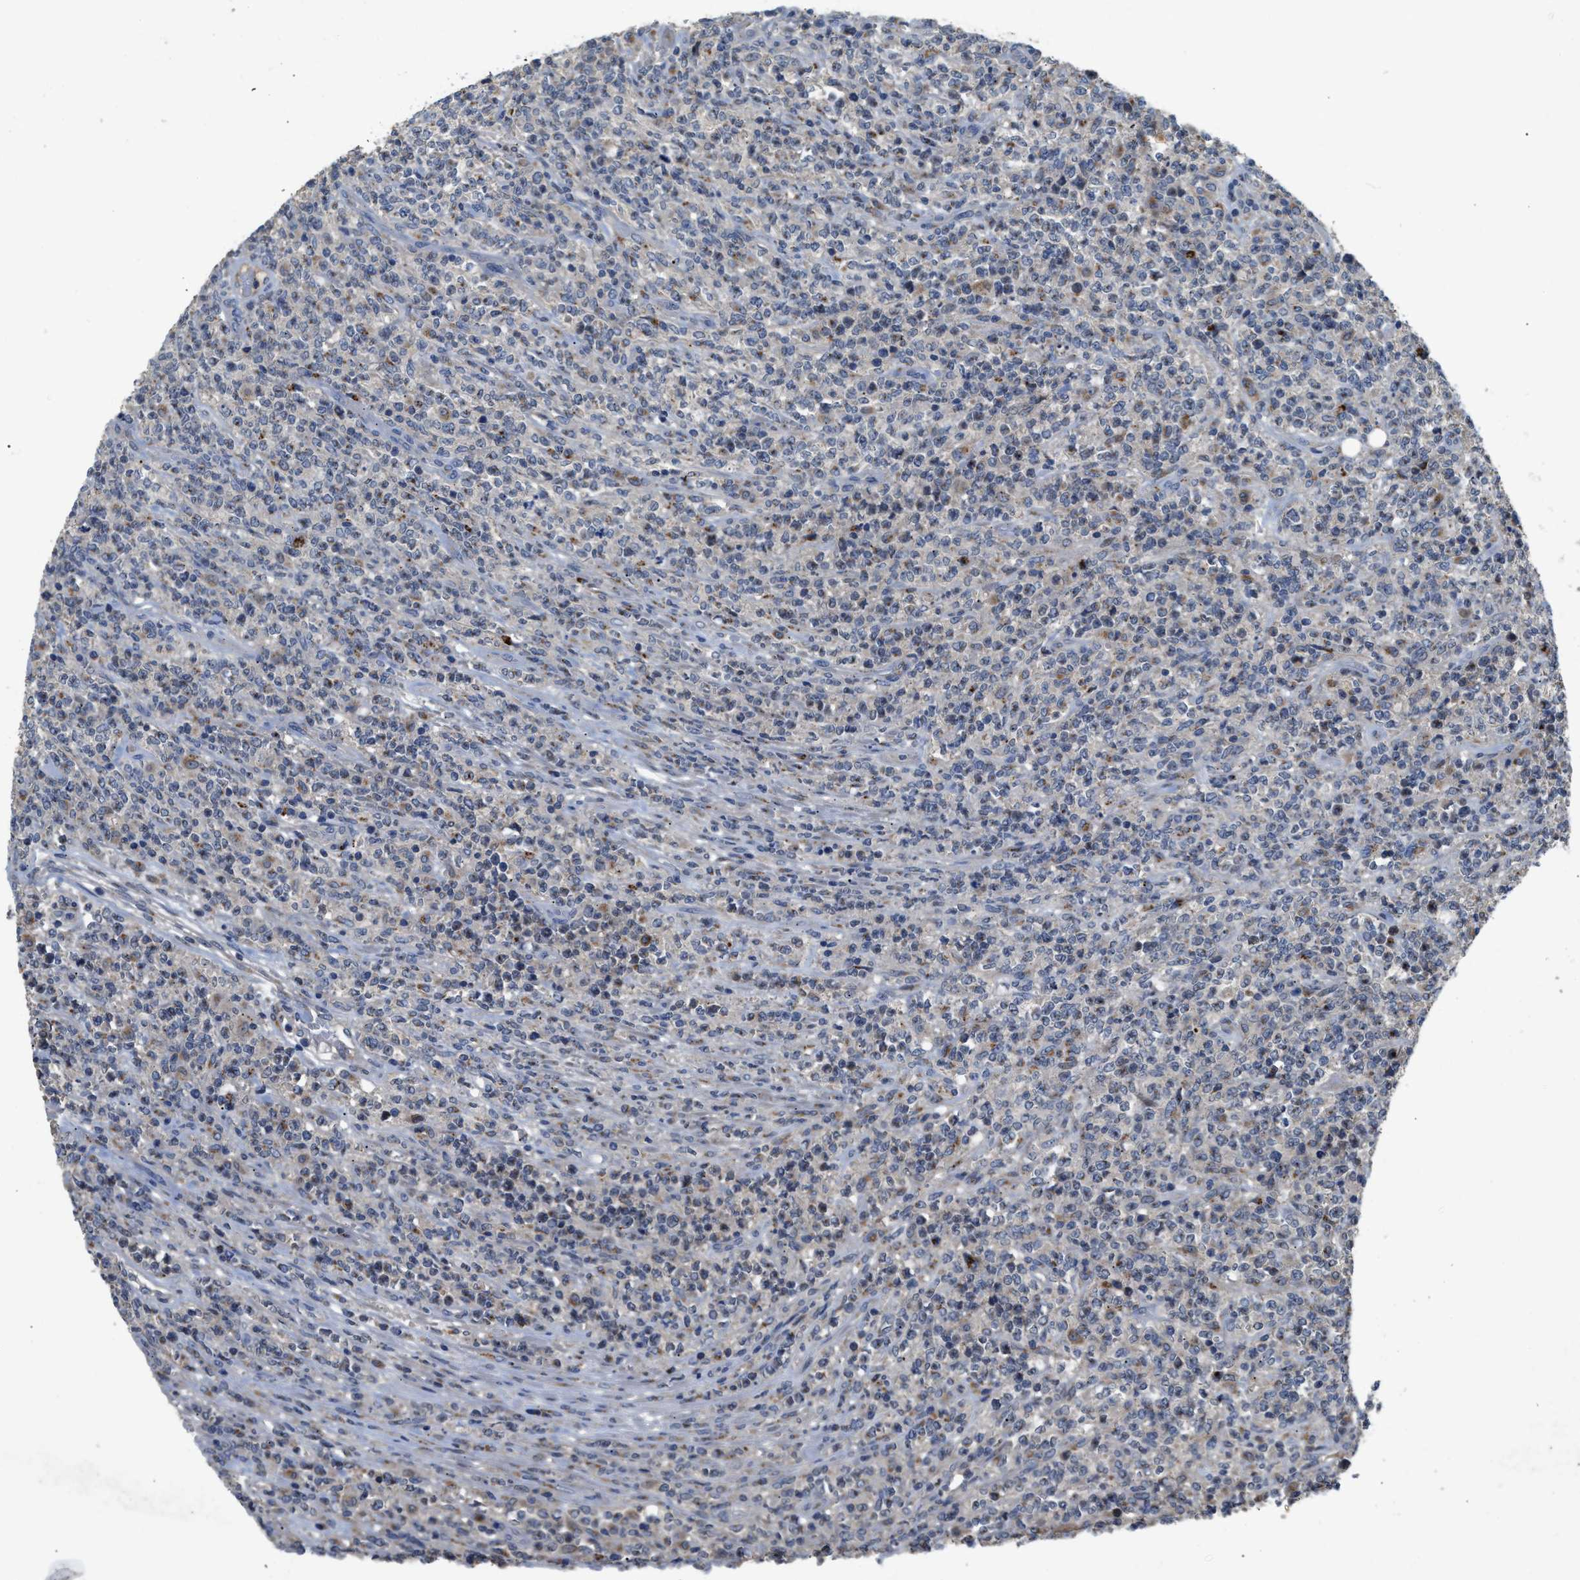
{"staining": {"intensity": "negative", "quantity": "none", "location": "none"}, "tissue": "lymphoma", "cell_type": "Tumor cells", "image_type": "cancer", "snomed": [{"axis": "morphology", "description": "Malignant lymphoma, non-Hodgkin's type, High grade"}, {"axis": "topography", "description": "Soft tissue"}], "caption": "DAB immunohistochemical staining of lymphoma demonstrates no significant positivity in tumor cells. Nuclei are stained in blue.", "gene": "SIK2", "patient": {"sex": "male", "age": 18}}